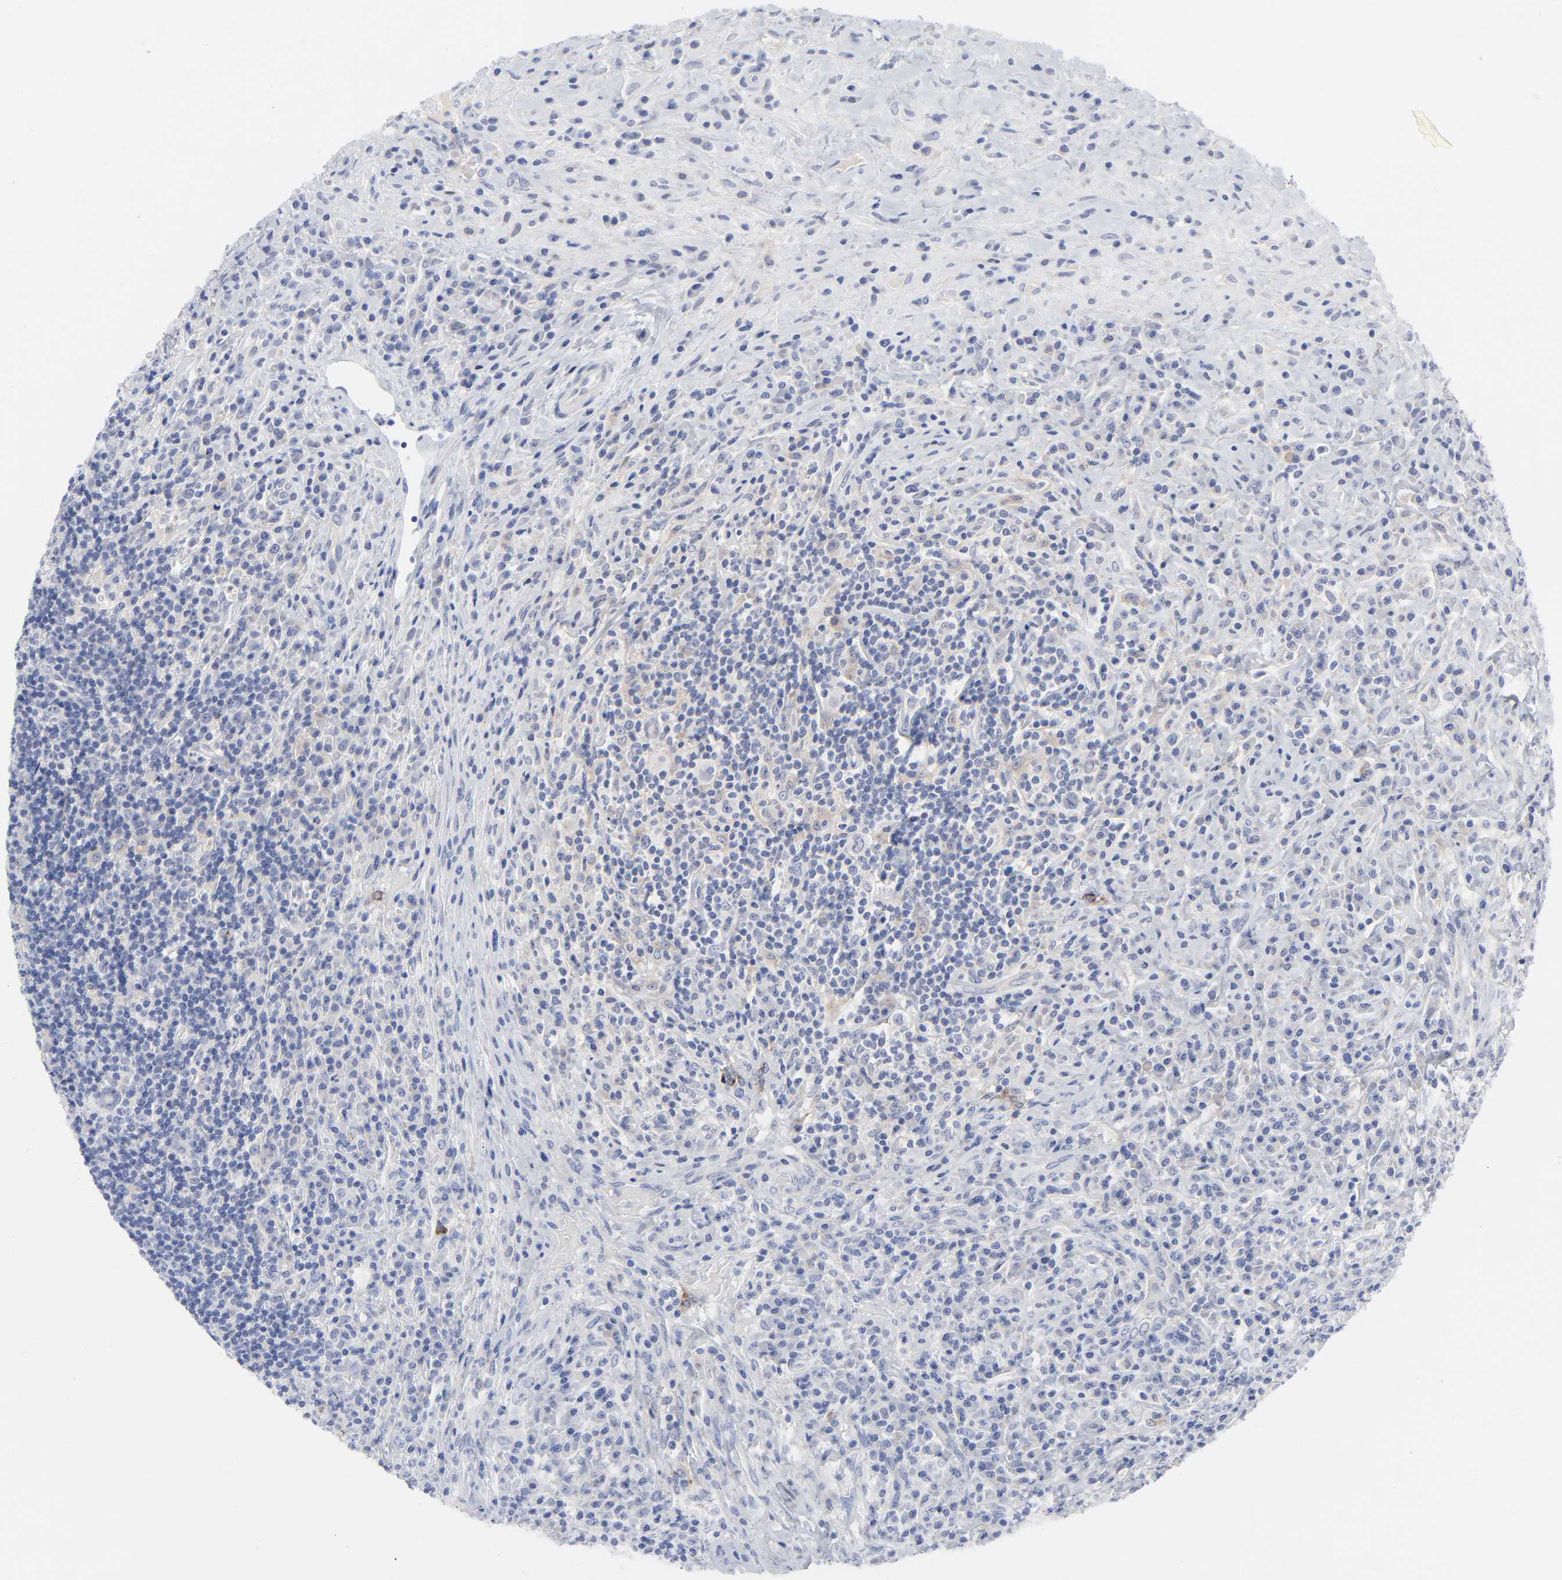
{"staining": {"intensity": "weak", "quantity": "25%-75%", "location": "cytoplasmic/membranous"}, "tissue": "lymphoma", "cell_type": "Tumor cells", "image_type": "cancer", "snomed": [{"axis": "morphology", "description": "Hodgkin's disease, NOS"}, {"axis": "topography", "description": "Lymph node"}], "caption": "Lymphoma stained with a protein marker exhibits weak staining in tumor cells.", "gene": "CLEC4G", "patient": {"sex": "female", "age": 25}}